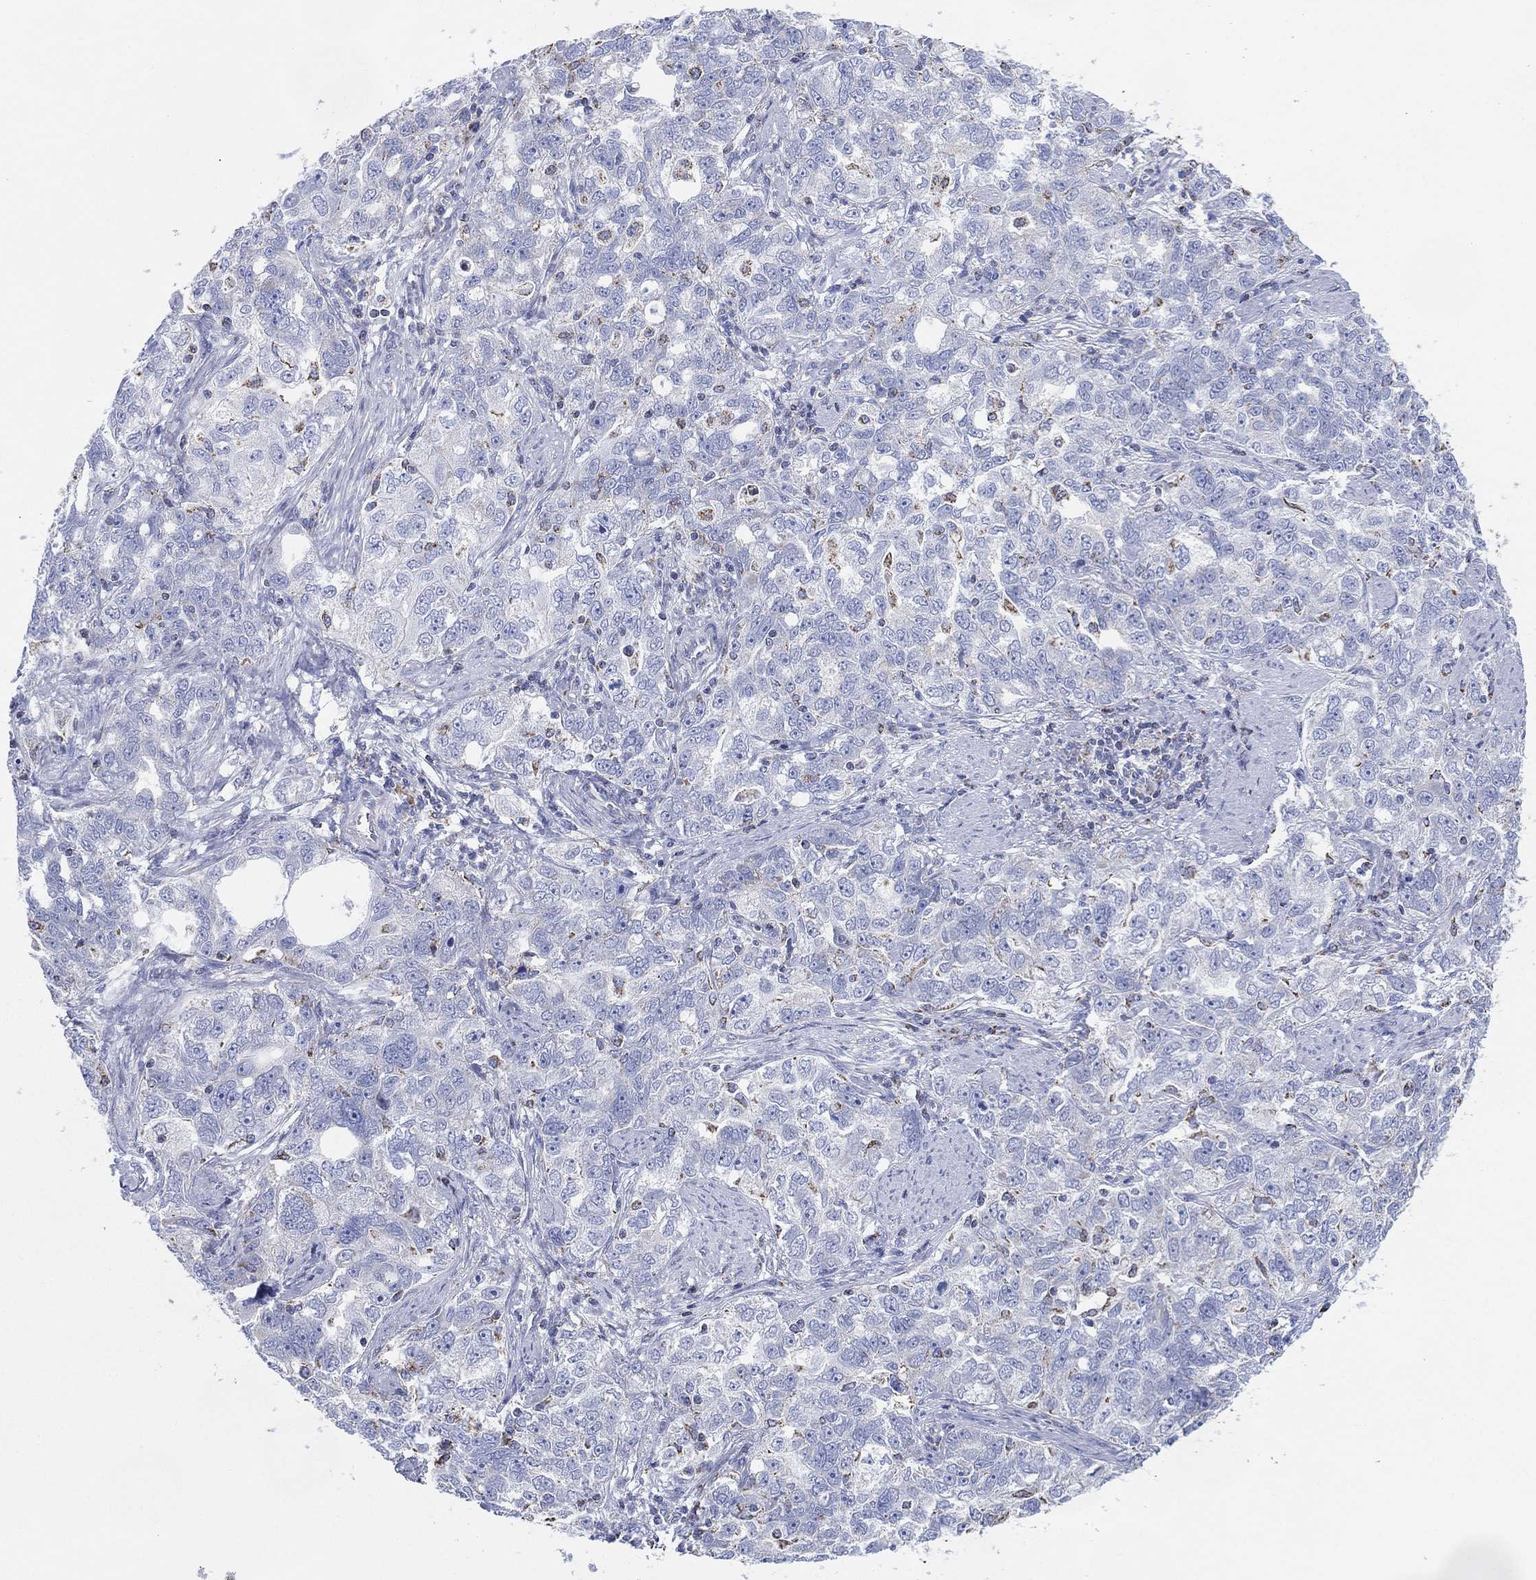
{"staining": {"intensity": "negative", "quantity": "none", "location": "none"}, "tissue": "ovarian cancer", "cell_type": "Tumor cells", "image_type": "cancer", "snomed": [{"axis": "morphology", "description": "Cystadenocarcinoma, serous, NOS"}, {"axis": "topography", "description": "Ovary"}], "caption": "Ovarian serous cystadenocarcinoma was stained to show a protein in brown. There is no significant staining in tumor cells.", "gene": "CFTR", "patient": {"sex": "female", "age": 51}}